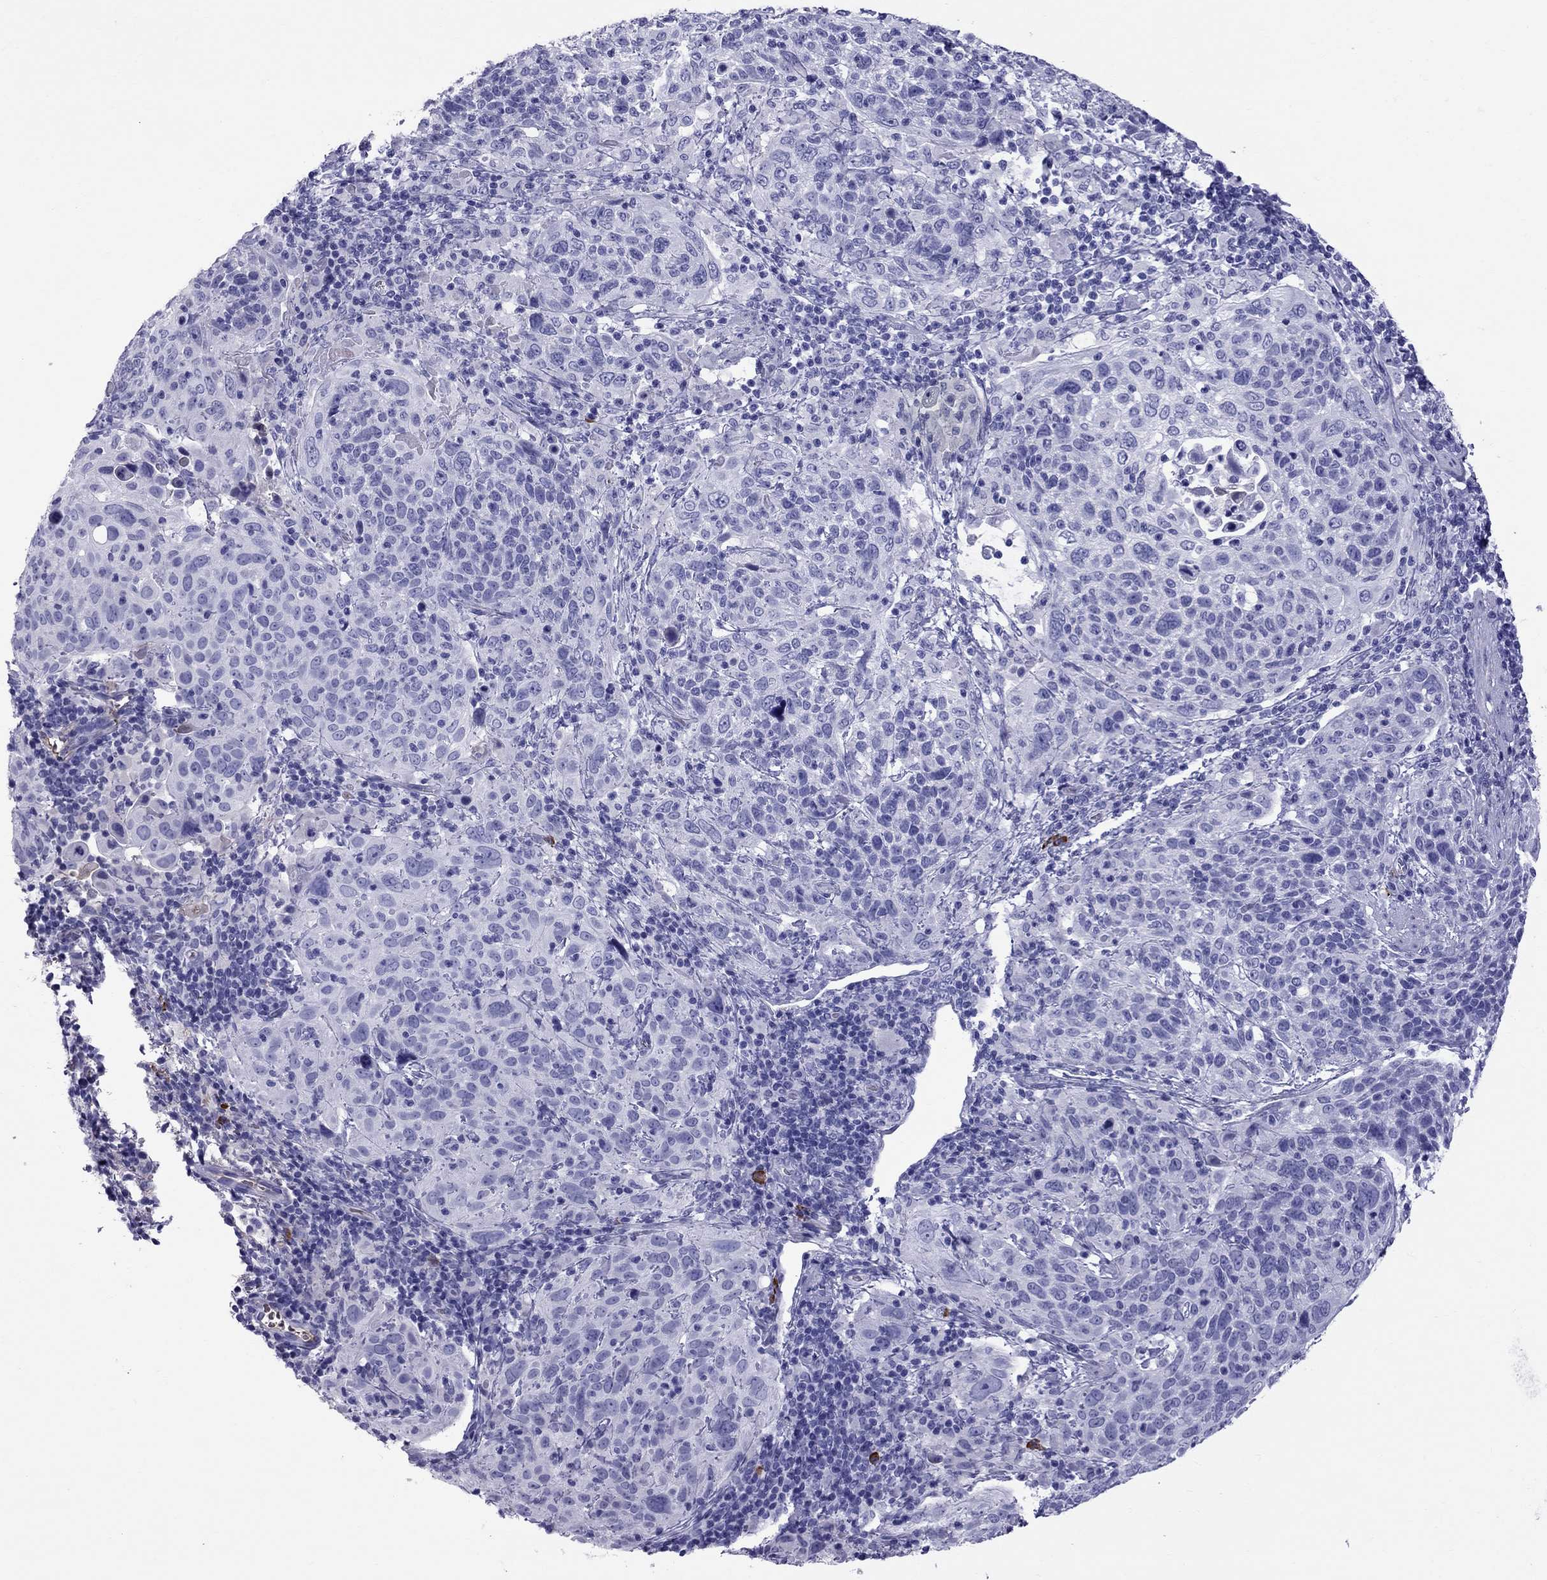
{"staining": {"intensity": "negative", "quantity": "none", "location": "none"}, "tissue": "cervical cancer", "cell_type": "Tumor cells", "image_type": "cancer", "snomed": [{"axis": "morphology", "description": "Squamous cell carcinoma, NOS"}, {"axis": "topography", "description": "Cervix"}], "caption": "Immunohistochemical staining of cervical cancer shows no significant expression in tumor cells.", "gene": "SCART1", "patient": {"sex": "female", "age": 61}}